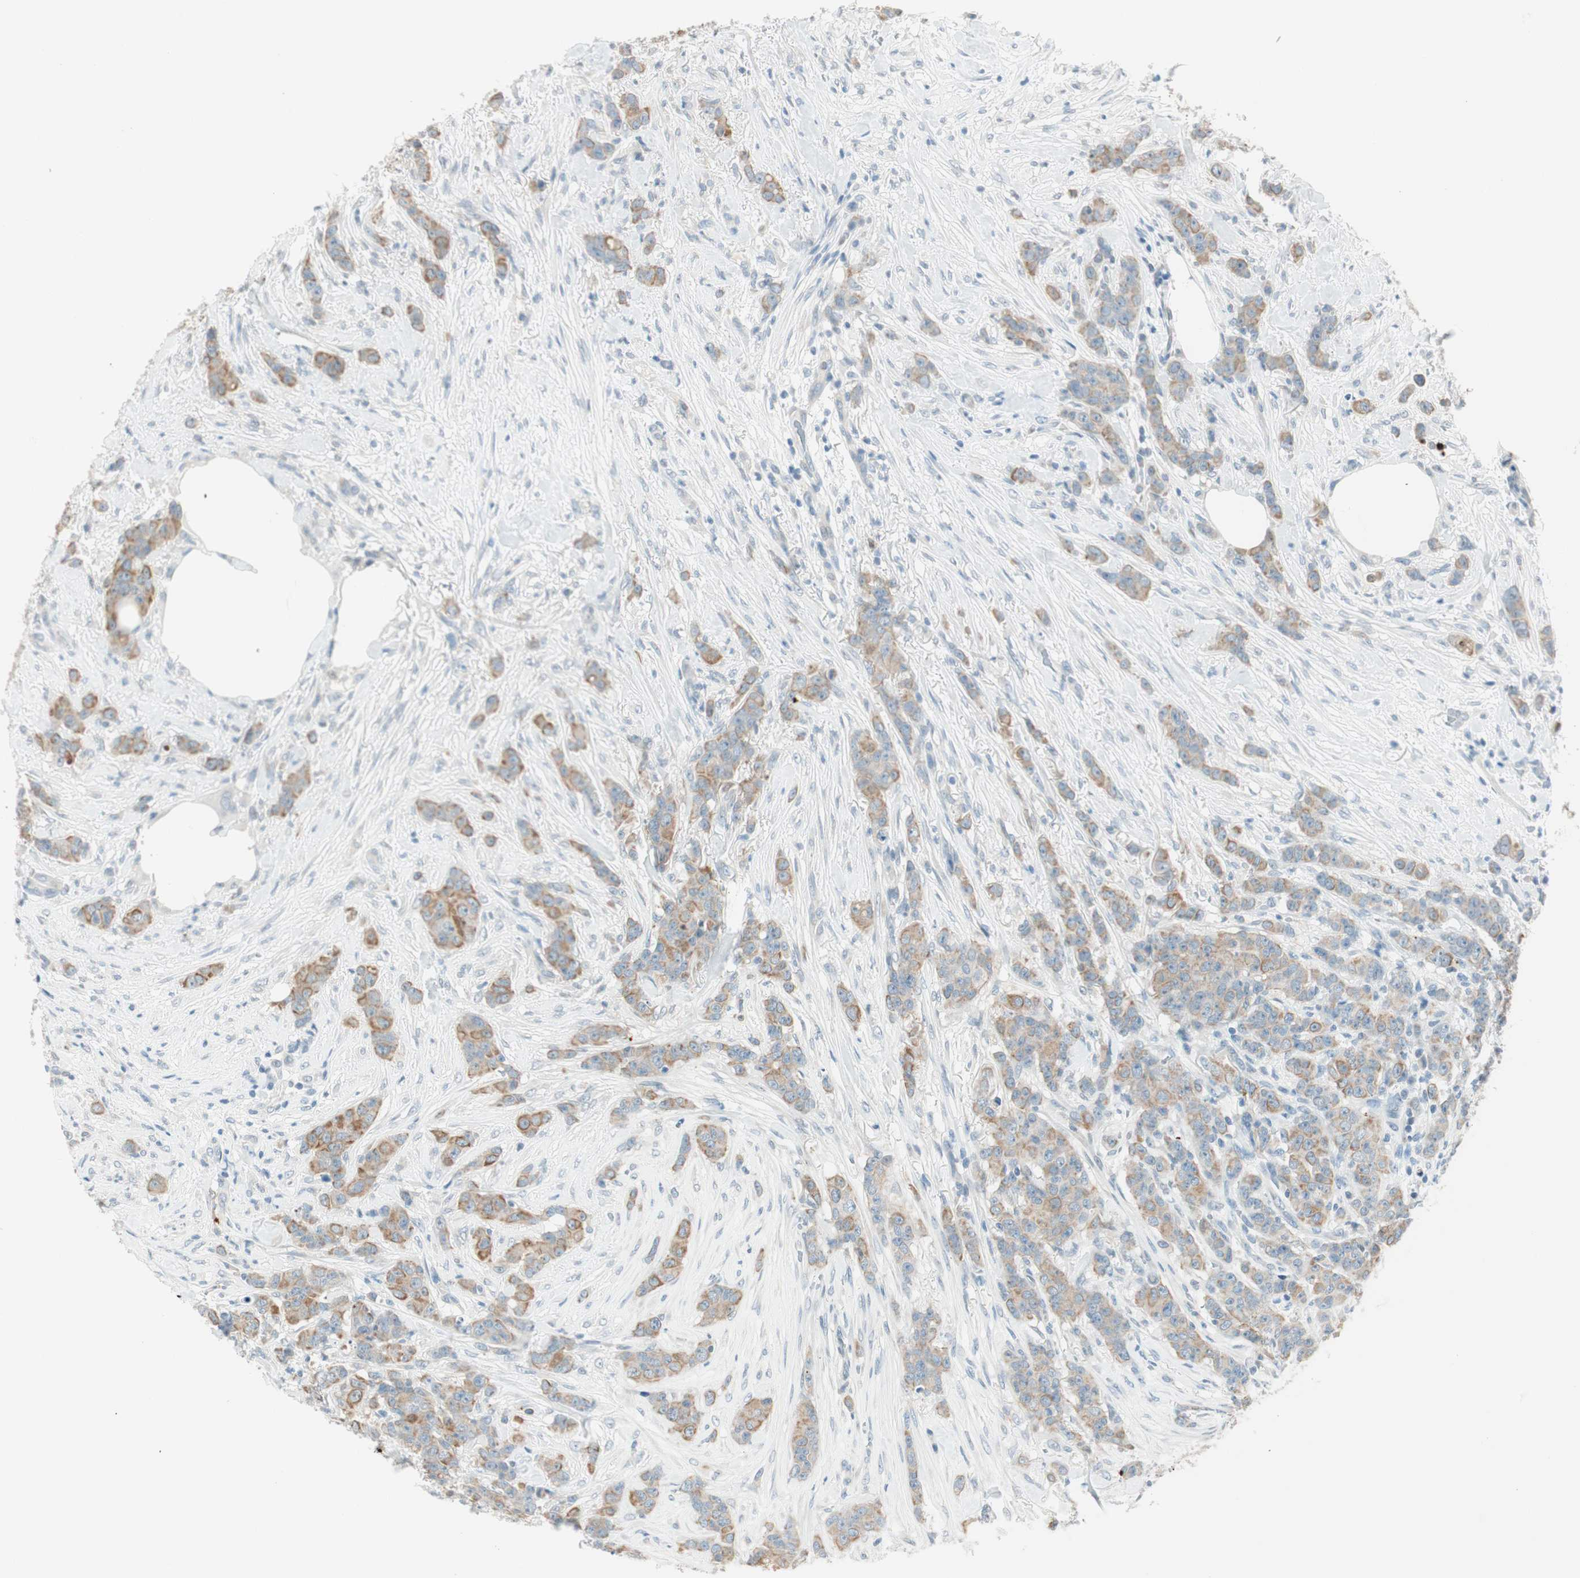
{"staining": {"intensity": "moderate", "quantity": ">75%", "location": "cytoplasmic/membranous"}, "tissue": "breast cancer", "cell_type": "Tumor cells", "image_type": "cancer", "snomed": [{"axis": "morphology", "description": "Duct carcinoma"}, {"axis": "topography", "description": "Breast"}], "caption": "Immunohistochemical staining of breast intraductal carcinoma exhibits medium levels of moderate cytoplasmic/membranous protein expression in about >75% of tumor cells. Using DAB (3,3'-diaminobenzidine) (brown) and hematoxylin (blue) stains, captured at high magnification using brightfield microscopy.", "gene": "GNAO1", "patient": {"sex": "female", "age": 40}}